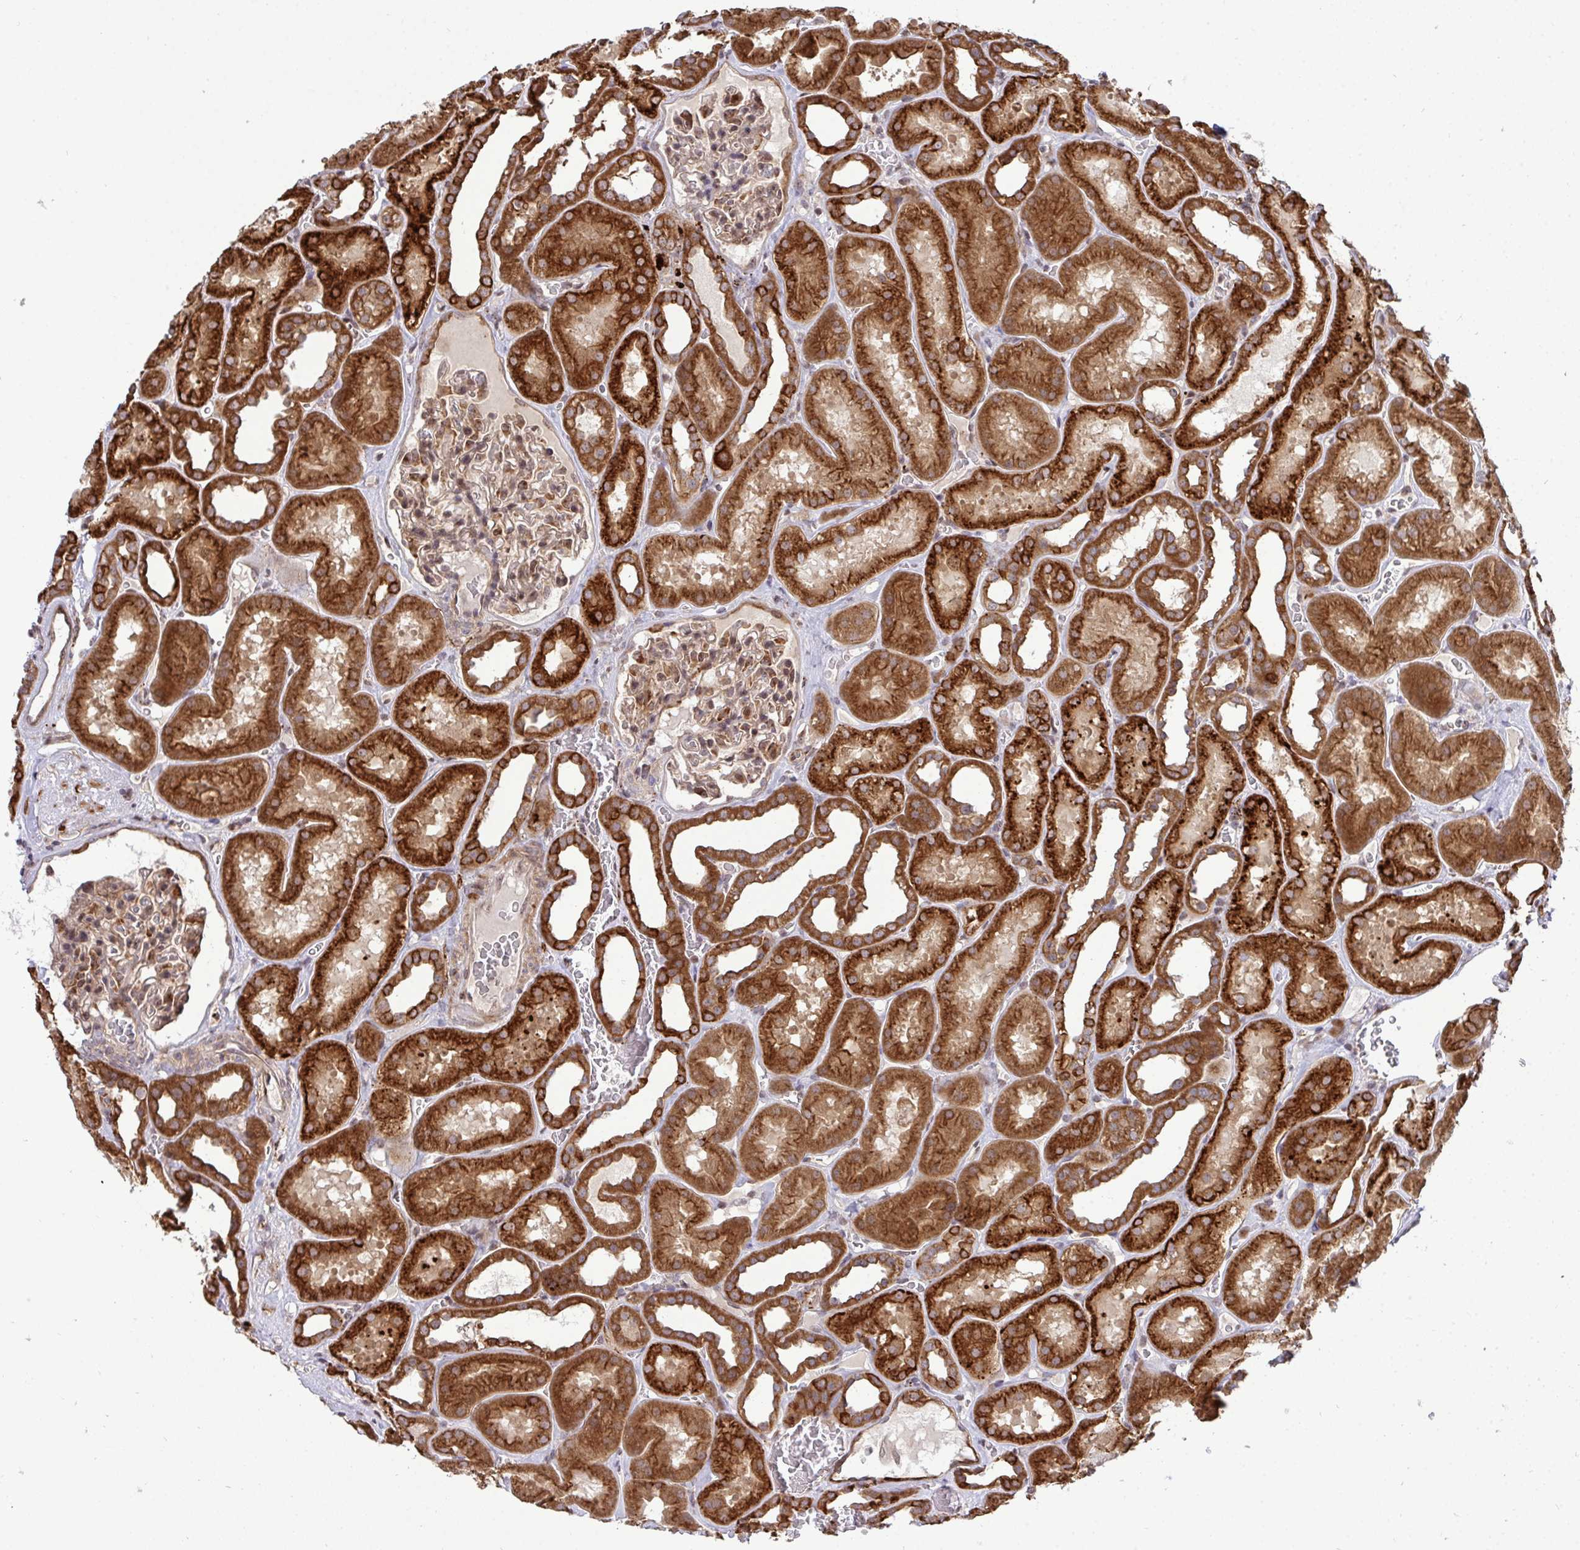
{"staining": {"intensity": "moderate", "quantity": "25%-75%", "location": "cytoplasmic/membranous,nuclear"}, "tissue": "kidney", "cell_type": "Cells in glomeruli", "image_type": "normal", "snomed": [{"axis": "morphology", "description": "Normal tissue, NOS"}, {"axis": "topography", "description": "Kidney"}], "caption": "Immunohistochemistry of unremarkable kidney displays medium levels of moderate cytoplasmic/membranous,nuclear expression in approximately 25%-75% of cells in glomeruli. (IHC, brightfield microscopy, high magnification).", "gene": "TRIM44", "patient": {"sex": "female", "age": 41}}